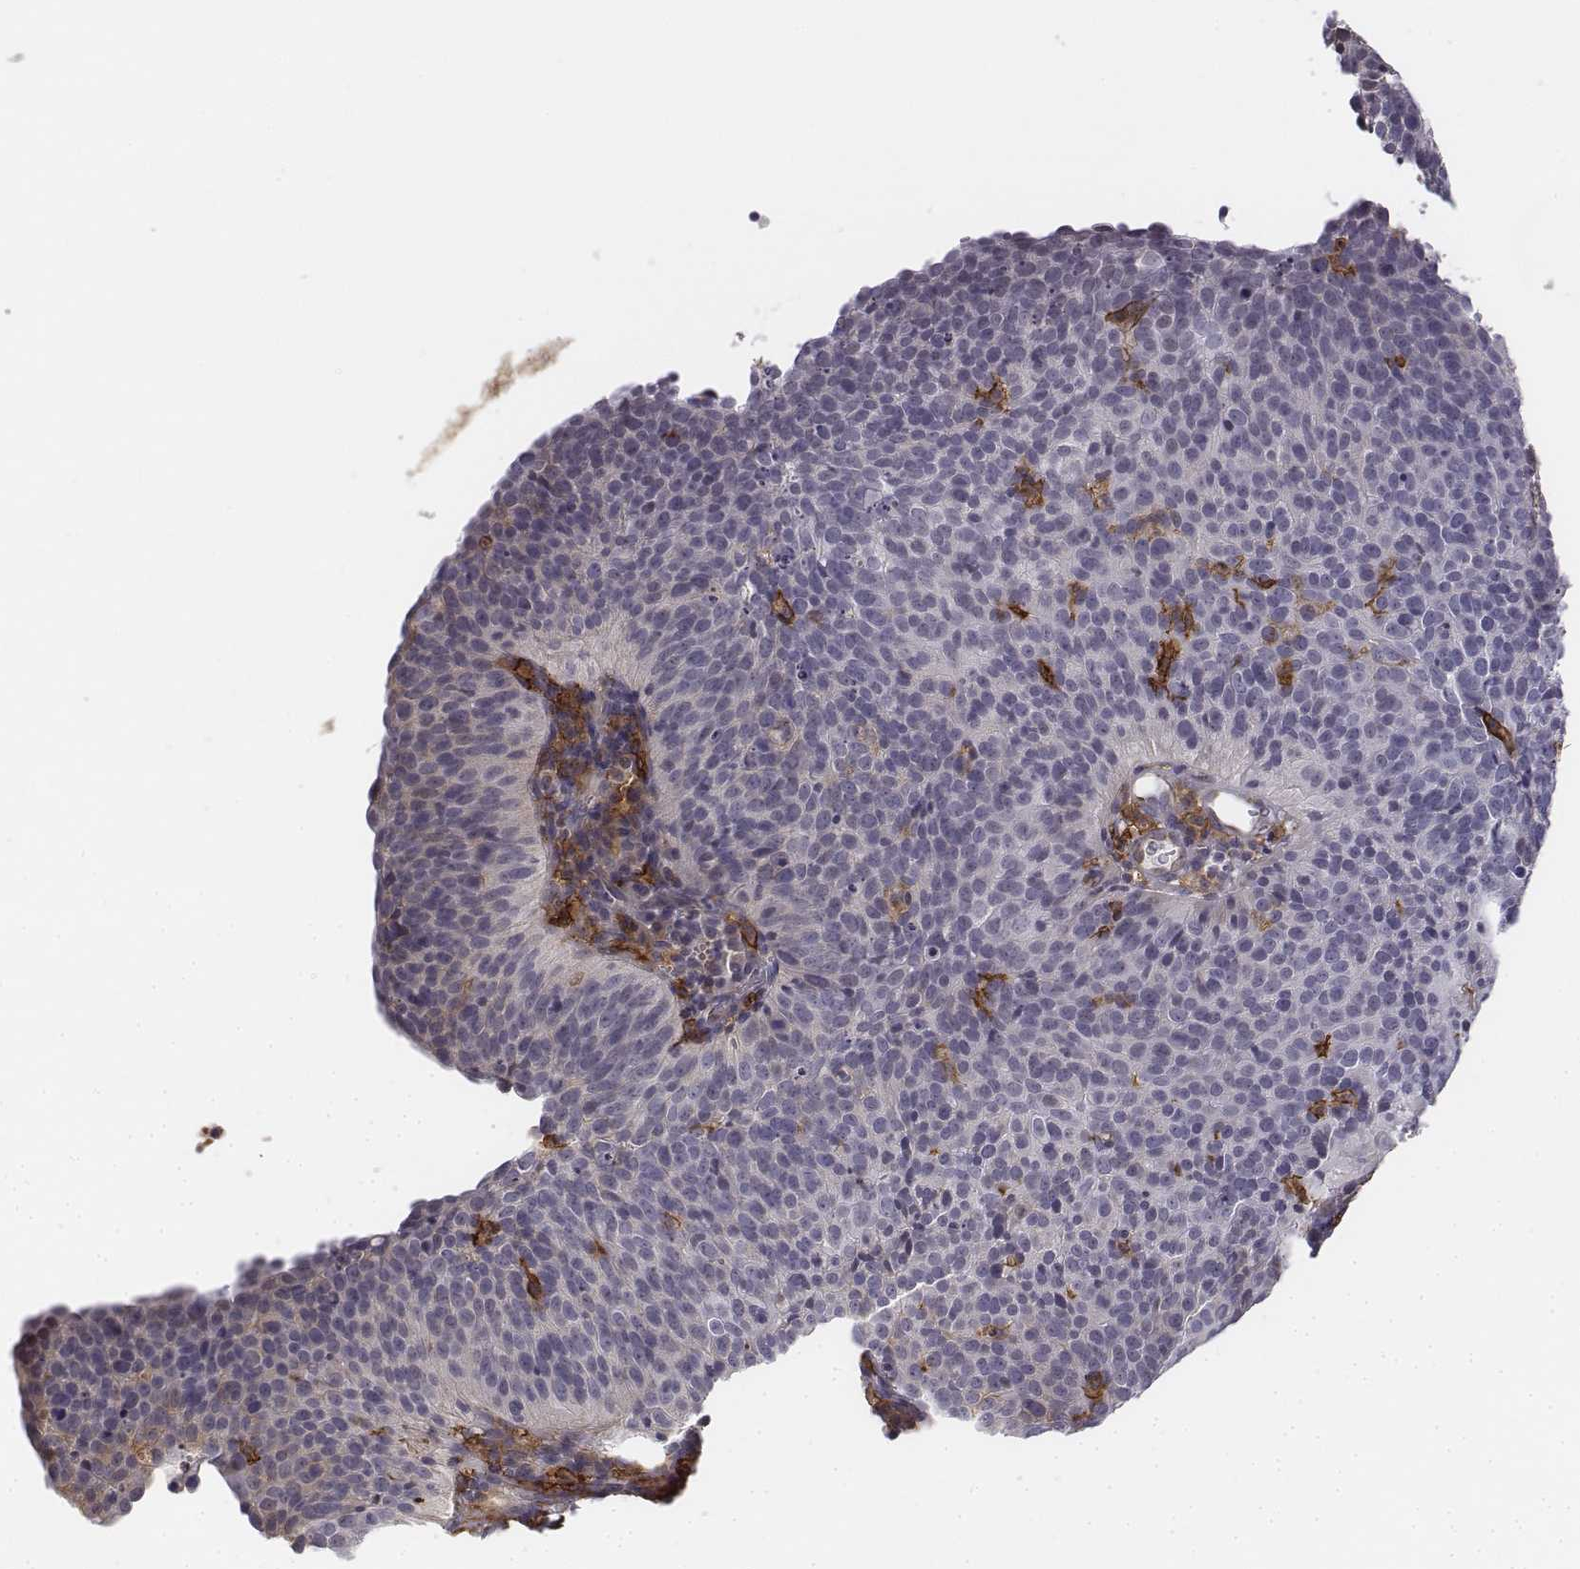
{"staining": {"intensity": "negative", "quantity": "none", "location": "none"}, "tissue": "cervical cancer", "cell_type": "Tumor cells", "image_type": "cancer", "snomed": [{"axis": "morphology", "description": "Squamous cell carcinoma, NOS"}, {"axis": "topography", "description": "Cervix"}], "caption": "Tumor cells are negative for protein expression in human squamous cell carcinoma (cervical). (Immunohistochemistry, brightfield microscopy, high magnification).", "gene": "CD14", "patient": {"sex": "female", "age": 39}}